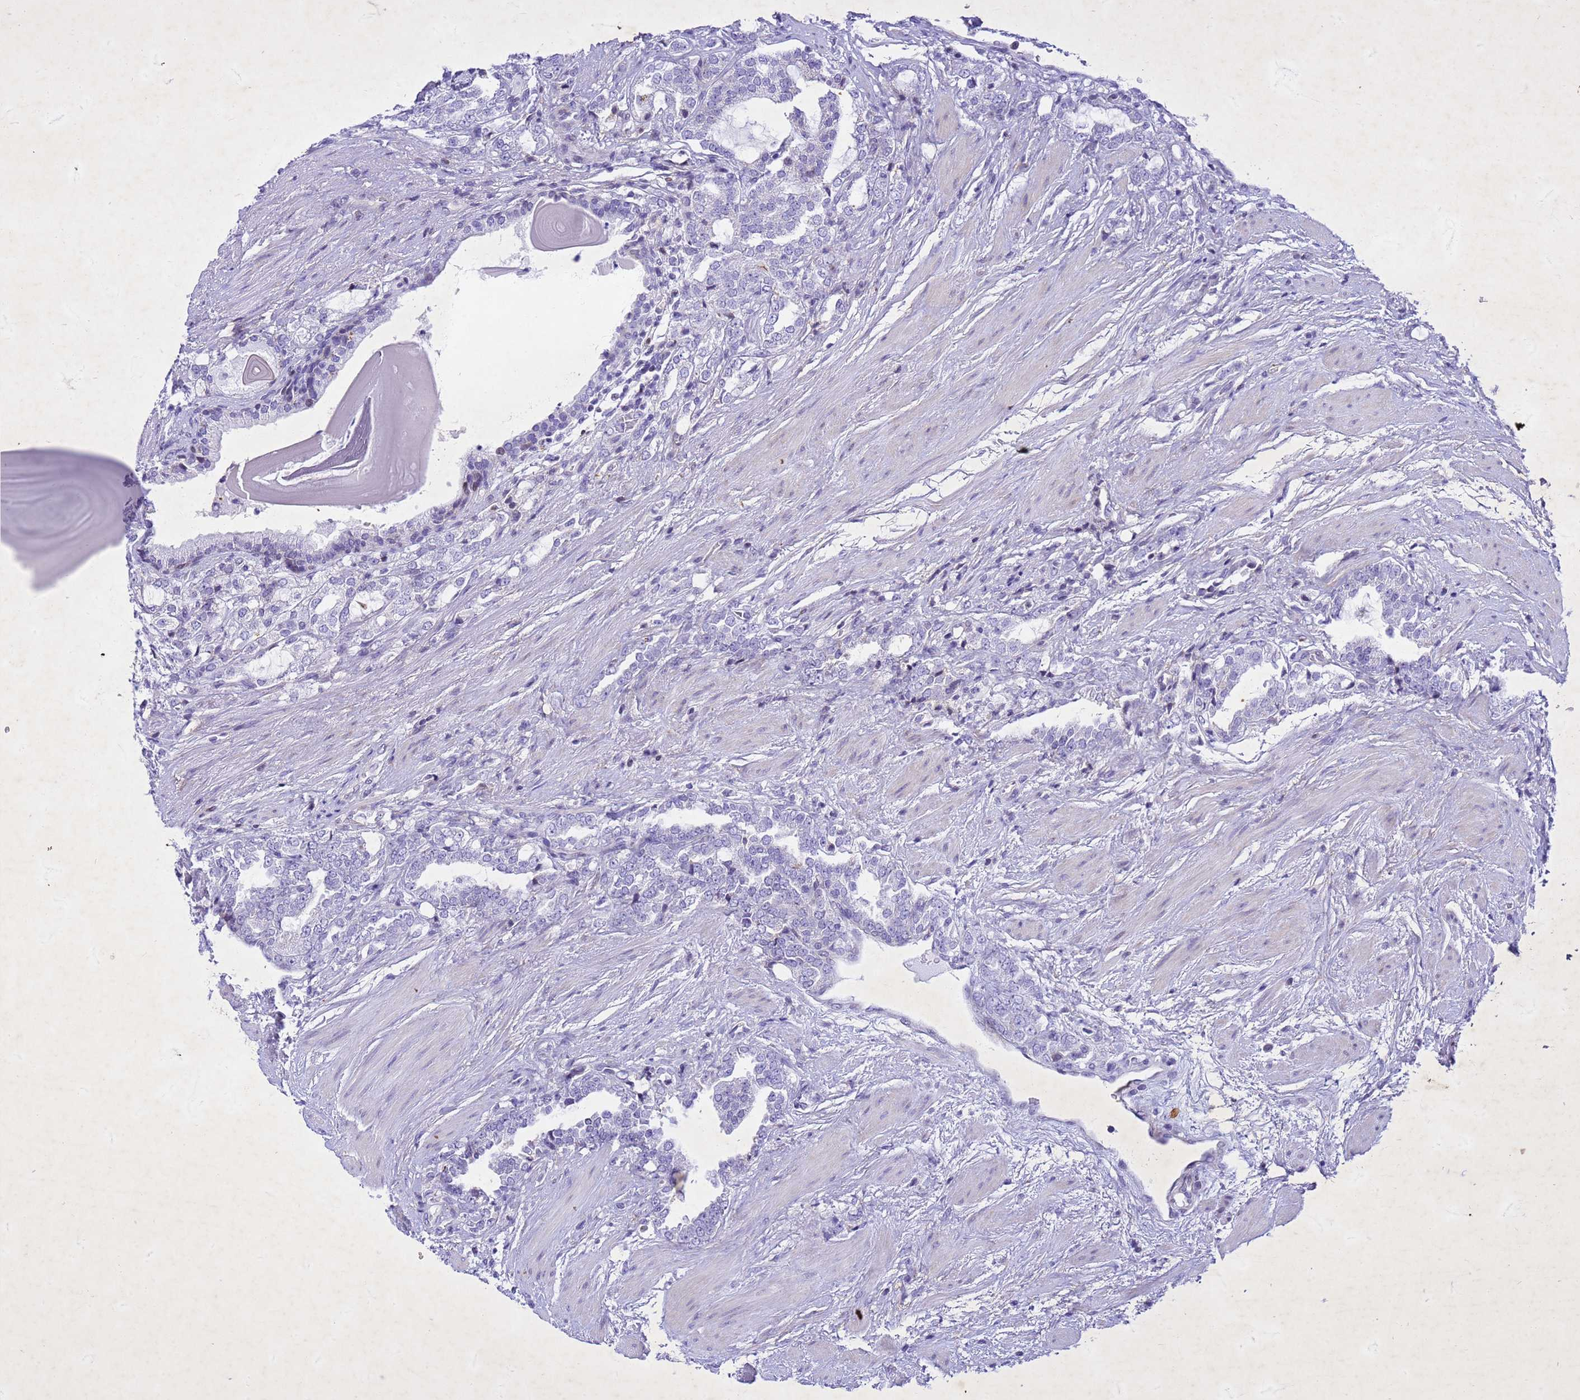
{"staining": {"intensity": "negative", "quantity": "none", "location": "none"}, "tissue": "prostate cancer", "cell_type": "Tumor cells", "image_type": "cancer", "snomed": [{"axis": "morphology", "description": "Adenocarcinoma, High grade"}, {"axis": "topography", "description": "Prostate"}], "caption": "Prostate cancer (high-grade adenocarcinoma) stained for a protein using IHC displays no staining tumor cells.", "gene": "COPS9", "patient": {"sex": "male", "age": 64}}